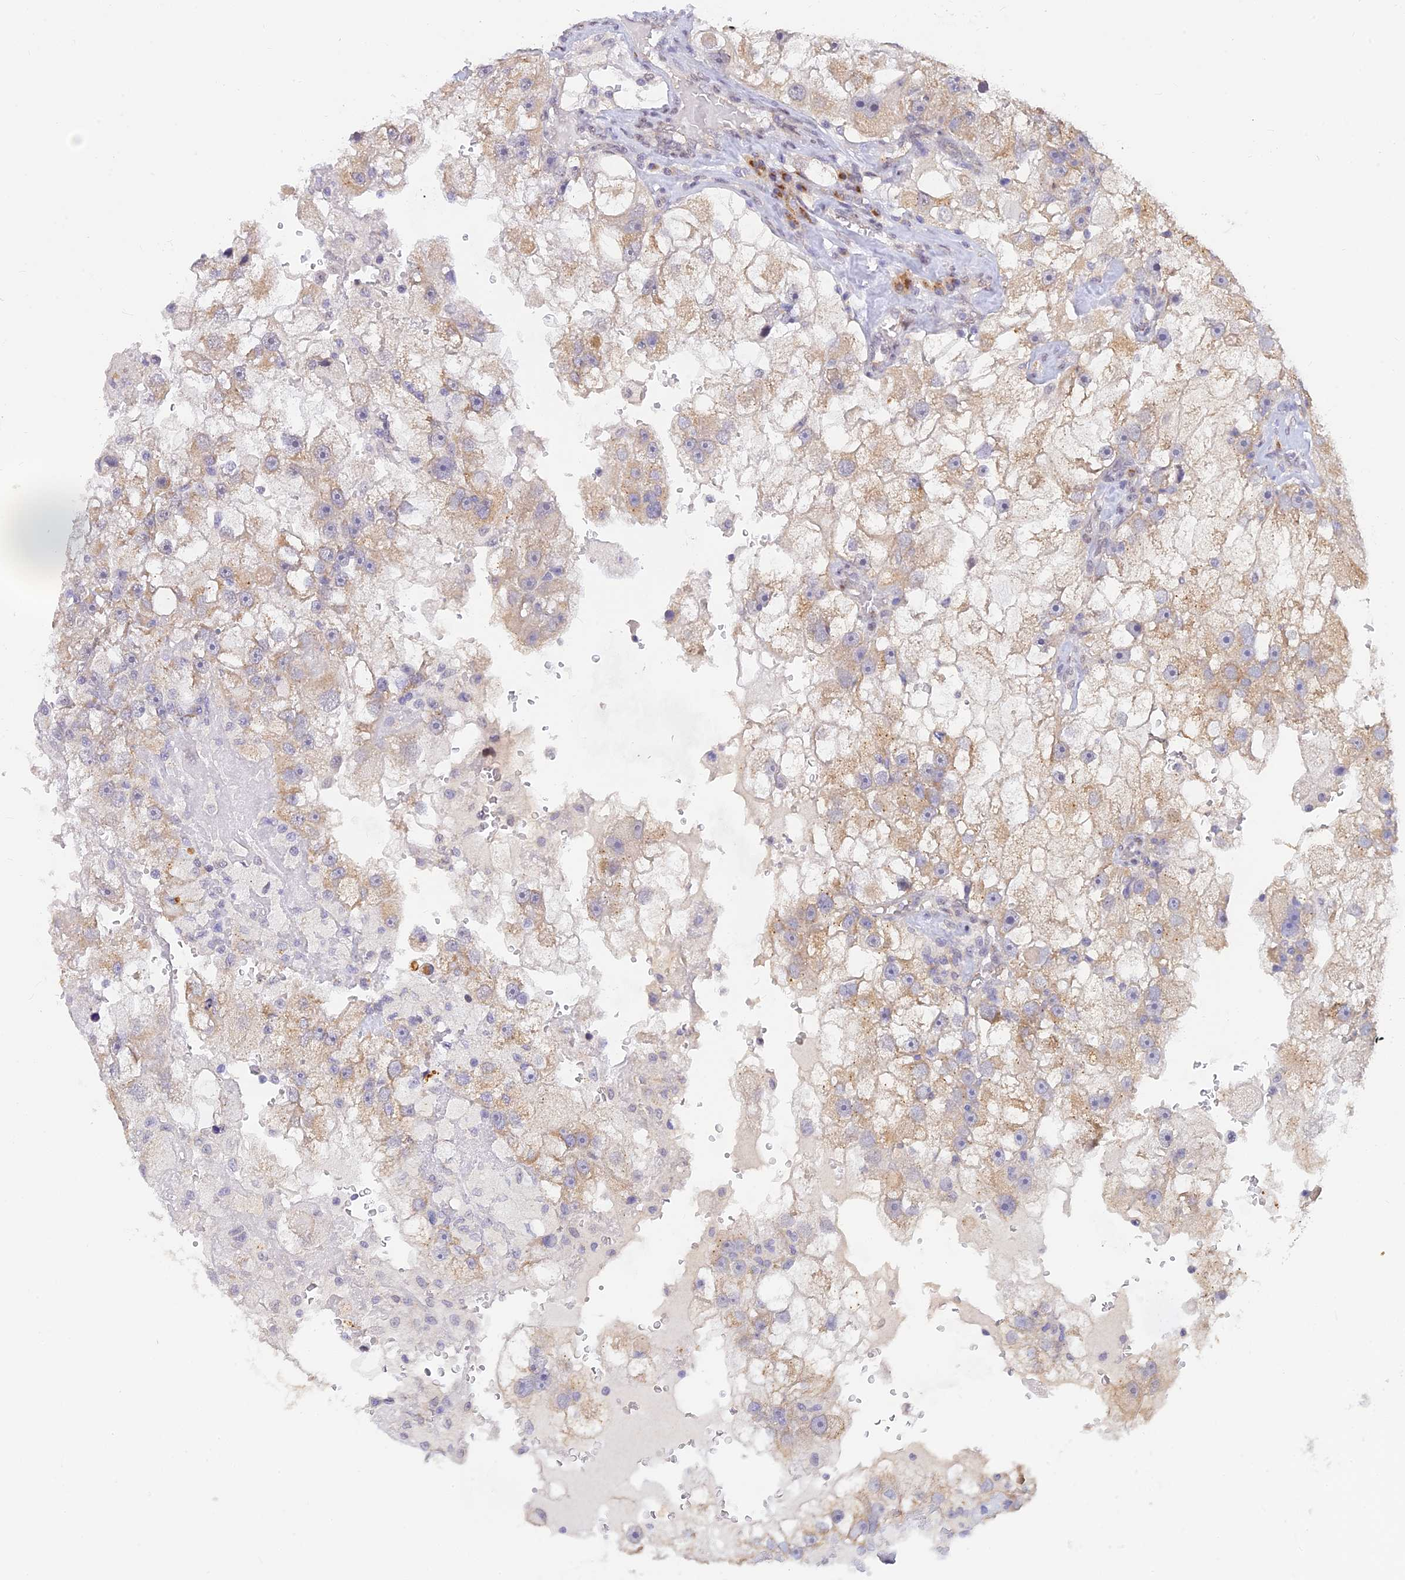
{"staining": {"intensity": "weak", "quantity": "25%-75%", "location": "cytoplasmic/membranous"}, "tissue": "renal cancer", "cell_type": "Tumor cells", "image_type": "cancer", "snomed": [{"axis": "morphology", "description": "Adenocarcinoma, NOS"}, {"axis": "topography", "description": "Kidney"}], "caption": "An image of renal cancer stained for a protein shows weak cytoplasmic/membranous brown staining in tumor cells.", "gene": "INKA1", "patient": {"sex": "male", "age": 63}}